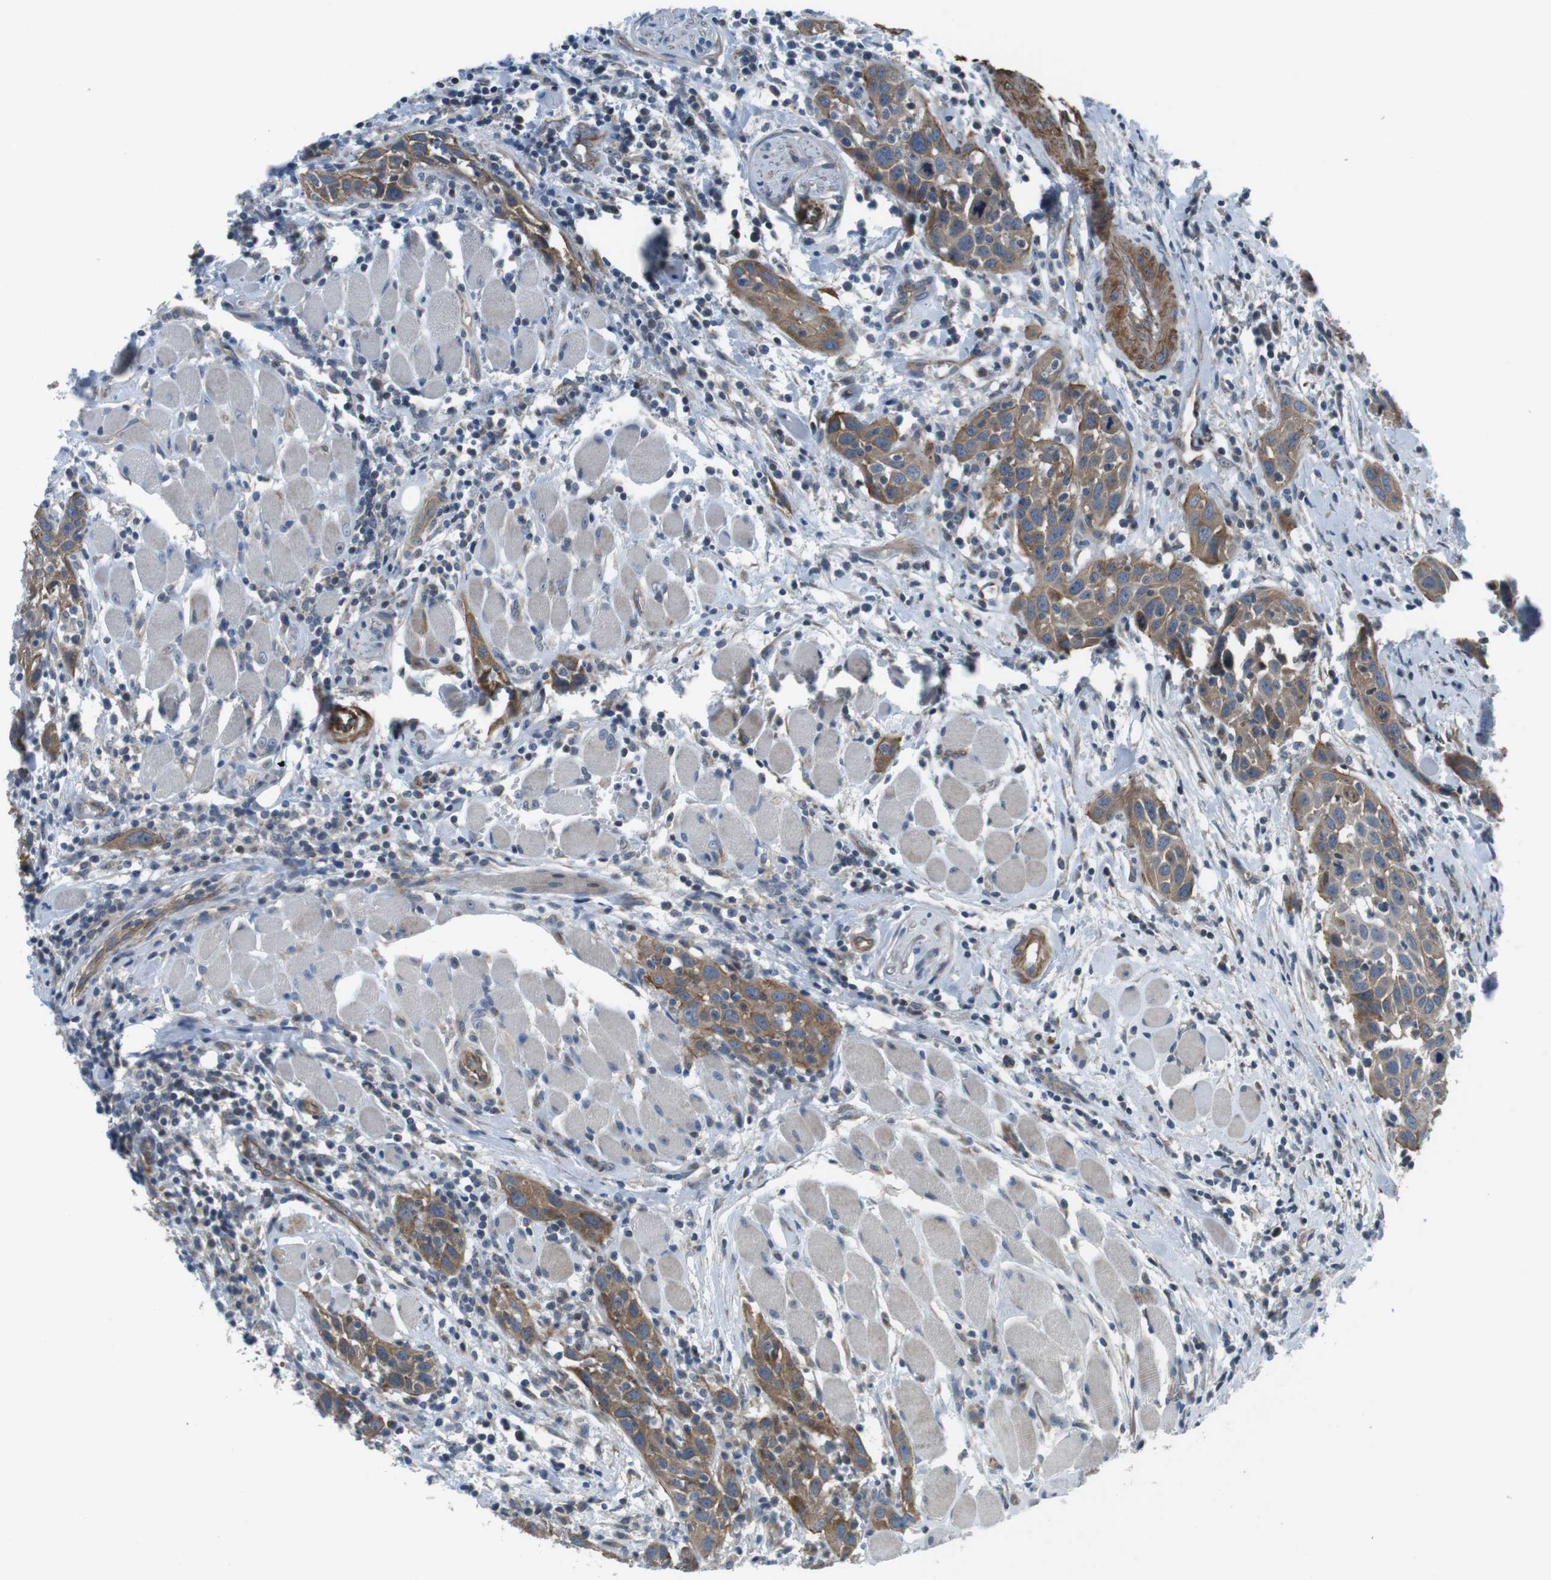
{"staining": {"intensity": "moderate", "quantity": ">75%", "location": "cytoplasmic/membranous"}, "tissue": "head and neck cancer", "cell_type": "Tumor cells", "image_type": "cancer", "snomed": [{"axis": "morphology", "description": "Squamous cell carcinoma, NOS"}, {"axis": "topography", "description": "Oral tissue"}, {"axis": "topography", "description": "Head-Neck"}], "caption": "Immunohistochemistry (IHC) histopathology image of neoplastic tissue: human head and neck squamous cell carcinoma stained using immunohistochemistry demonstrates medium levels of moderate protein expression localized specifically in the cytoplasmic/membranous of tumor cells, appearing as a cytoplasmic/membranous brown color.", "gene": "FAM174B", "patient": {"sex": "female", "age": 50}}